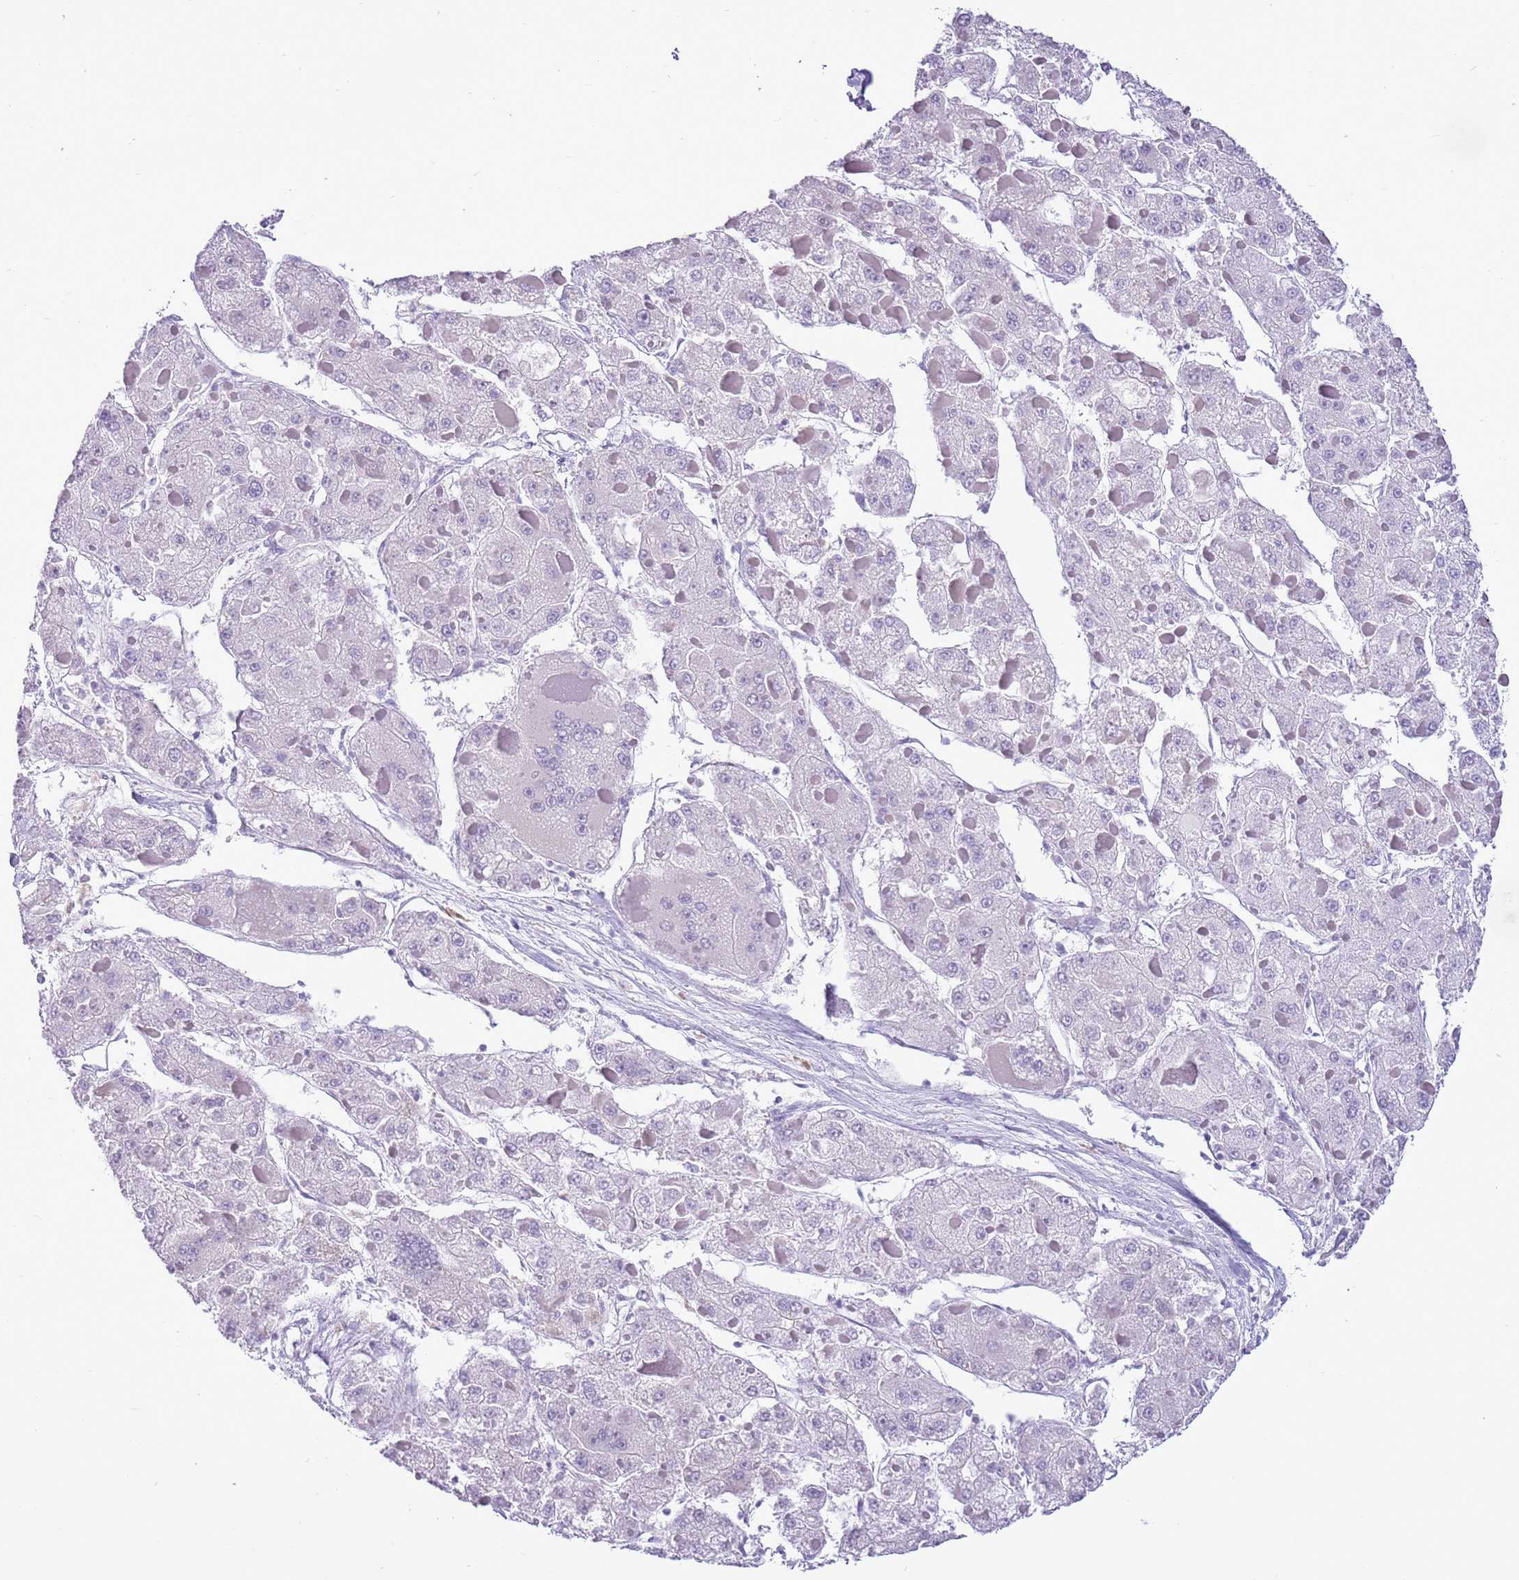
{"staining": {"intensity": "negative", "quantity": "none", "location": "none"}, "tissue": "liver cancer", "cell_type": "Tumor cells", "image_type": "cancer", "snomed": [{"axis": "morphology", "description": "Carcinoma, Hepatocellular, NOS"}, {"axis": "topography", "description": "Liver"}], "caption": "Protein analysis of liver cancer displays no significant positivity in tumor cells. (DAB immunohistochemistry with hematoxylin counter stain).", "gene": "PPP1R17", "patient": {"sex": "female", "age": 73}}